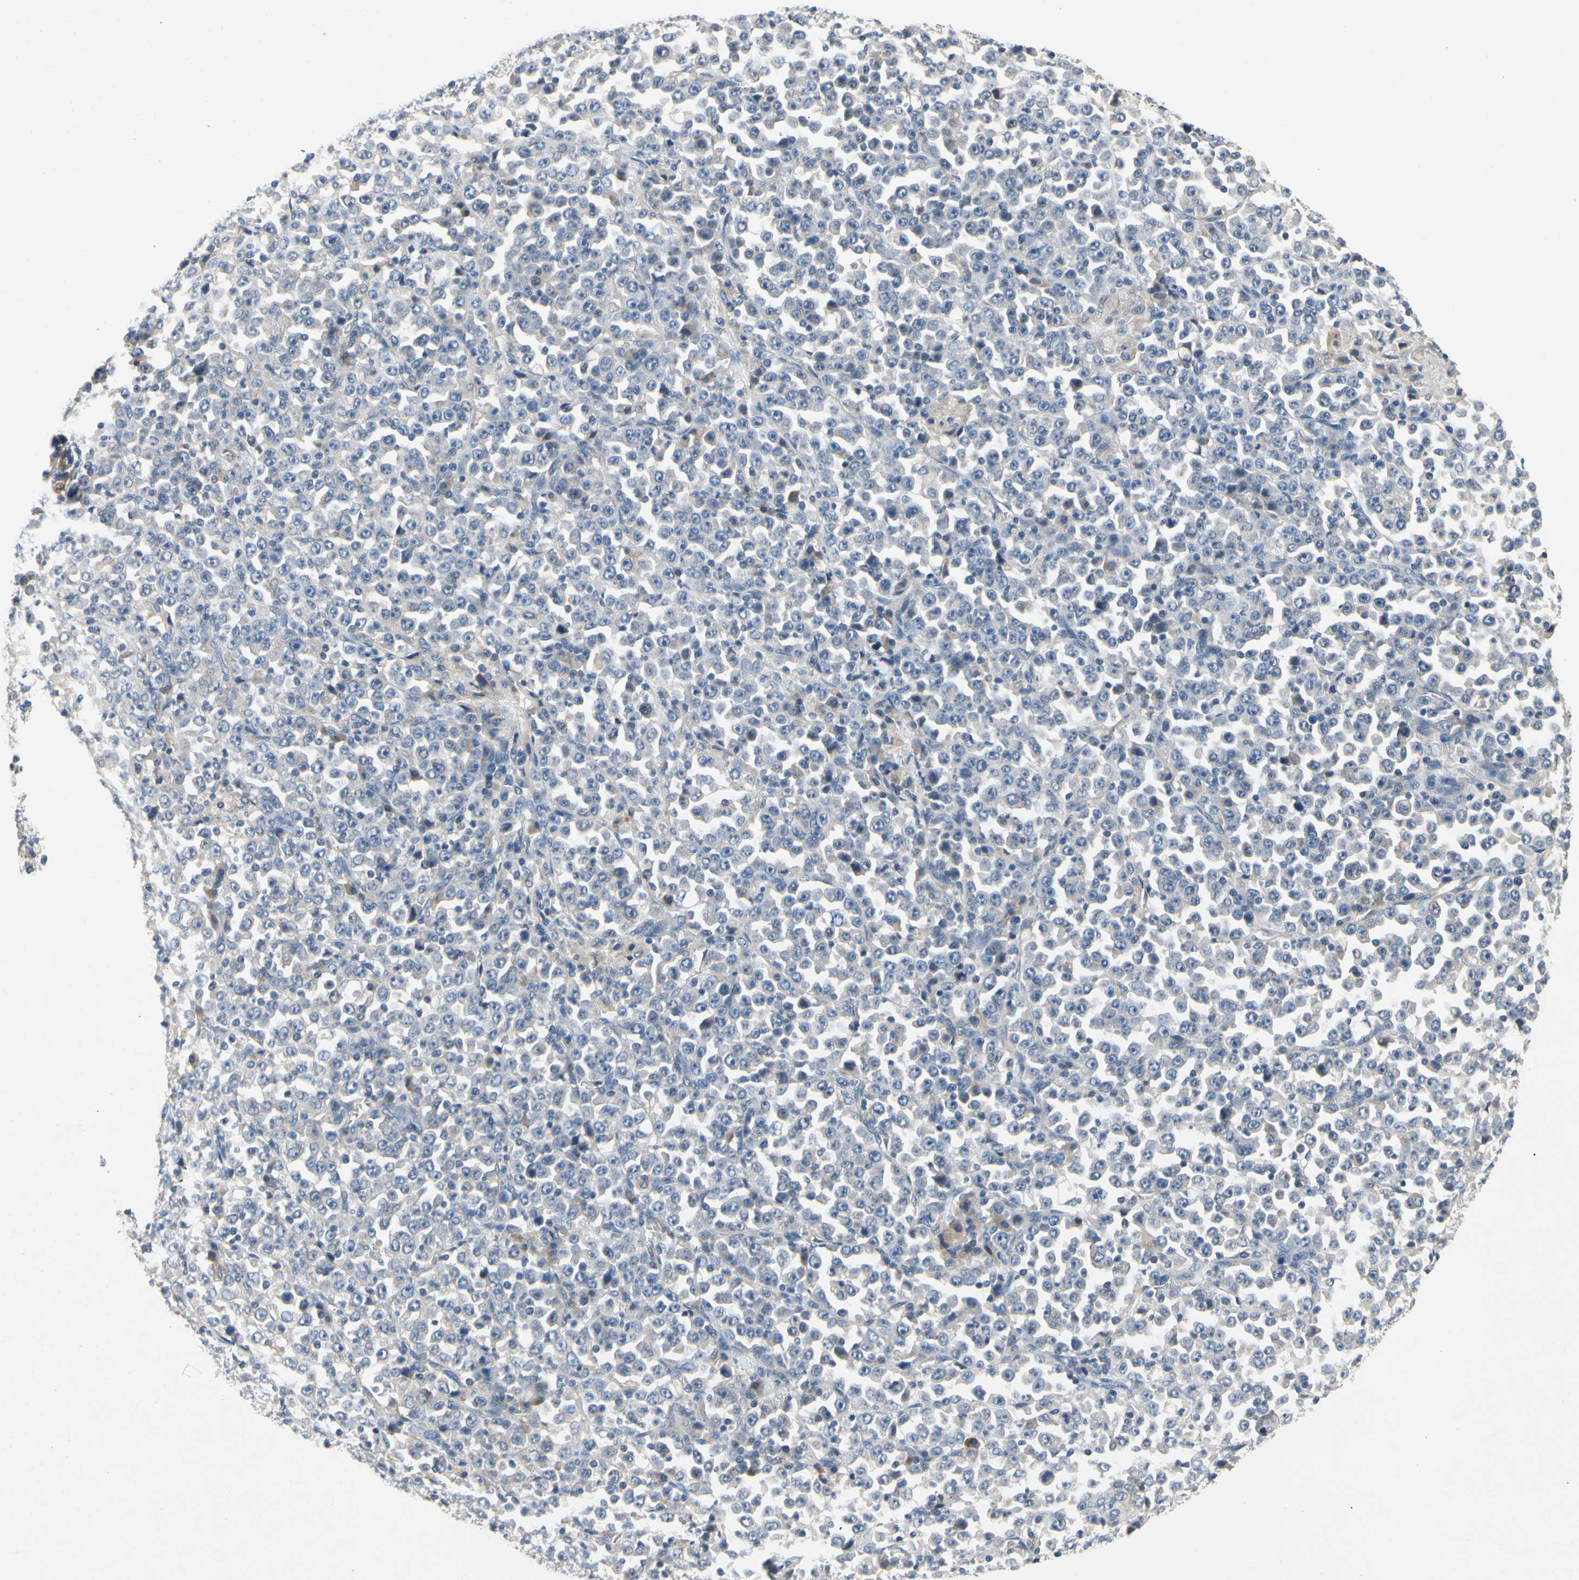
{"staining": {"intensity": "negative", "quantity": "none", "location": "none"}, "tissue": "stomach cancer", "cell_type": "Tumor cells", "image_type": "cancer", "snomed": [{"axis": "morphology", "description": "Normal tissue, NOS"}, {"axis": "morphology", "description": "Adenocarcinoma, NOS"}, {"axis": "topography", "description": "Stomach, upper"}, {"axis": "topography", "description": "Stomach"}], "caption": "Tumor cells show no significant staining in stomach adenocarcinoma. (DAB immunohistochemistry visualized using brightfield microscopy, high magnification).", "gene": "ALPL", "patient": {"sex": "male", "age": 59}}